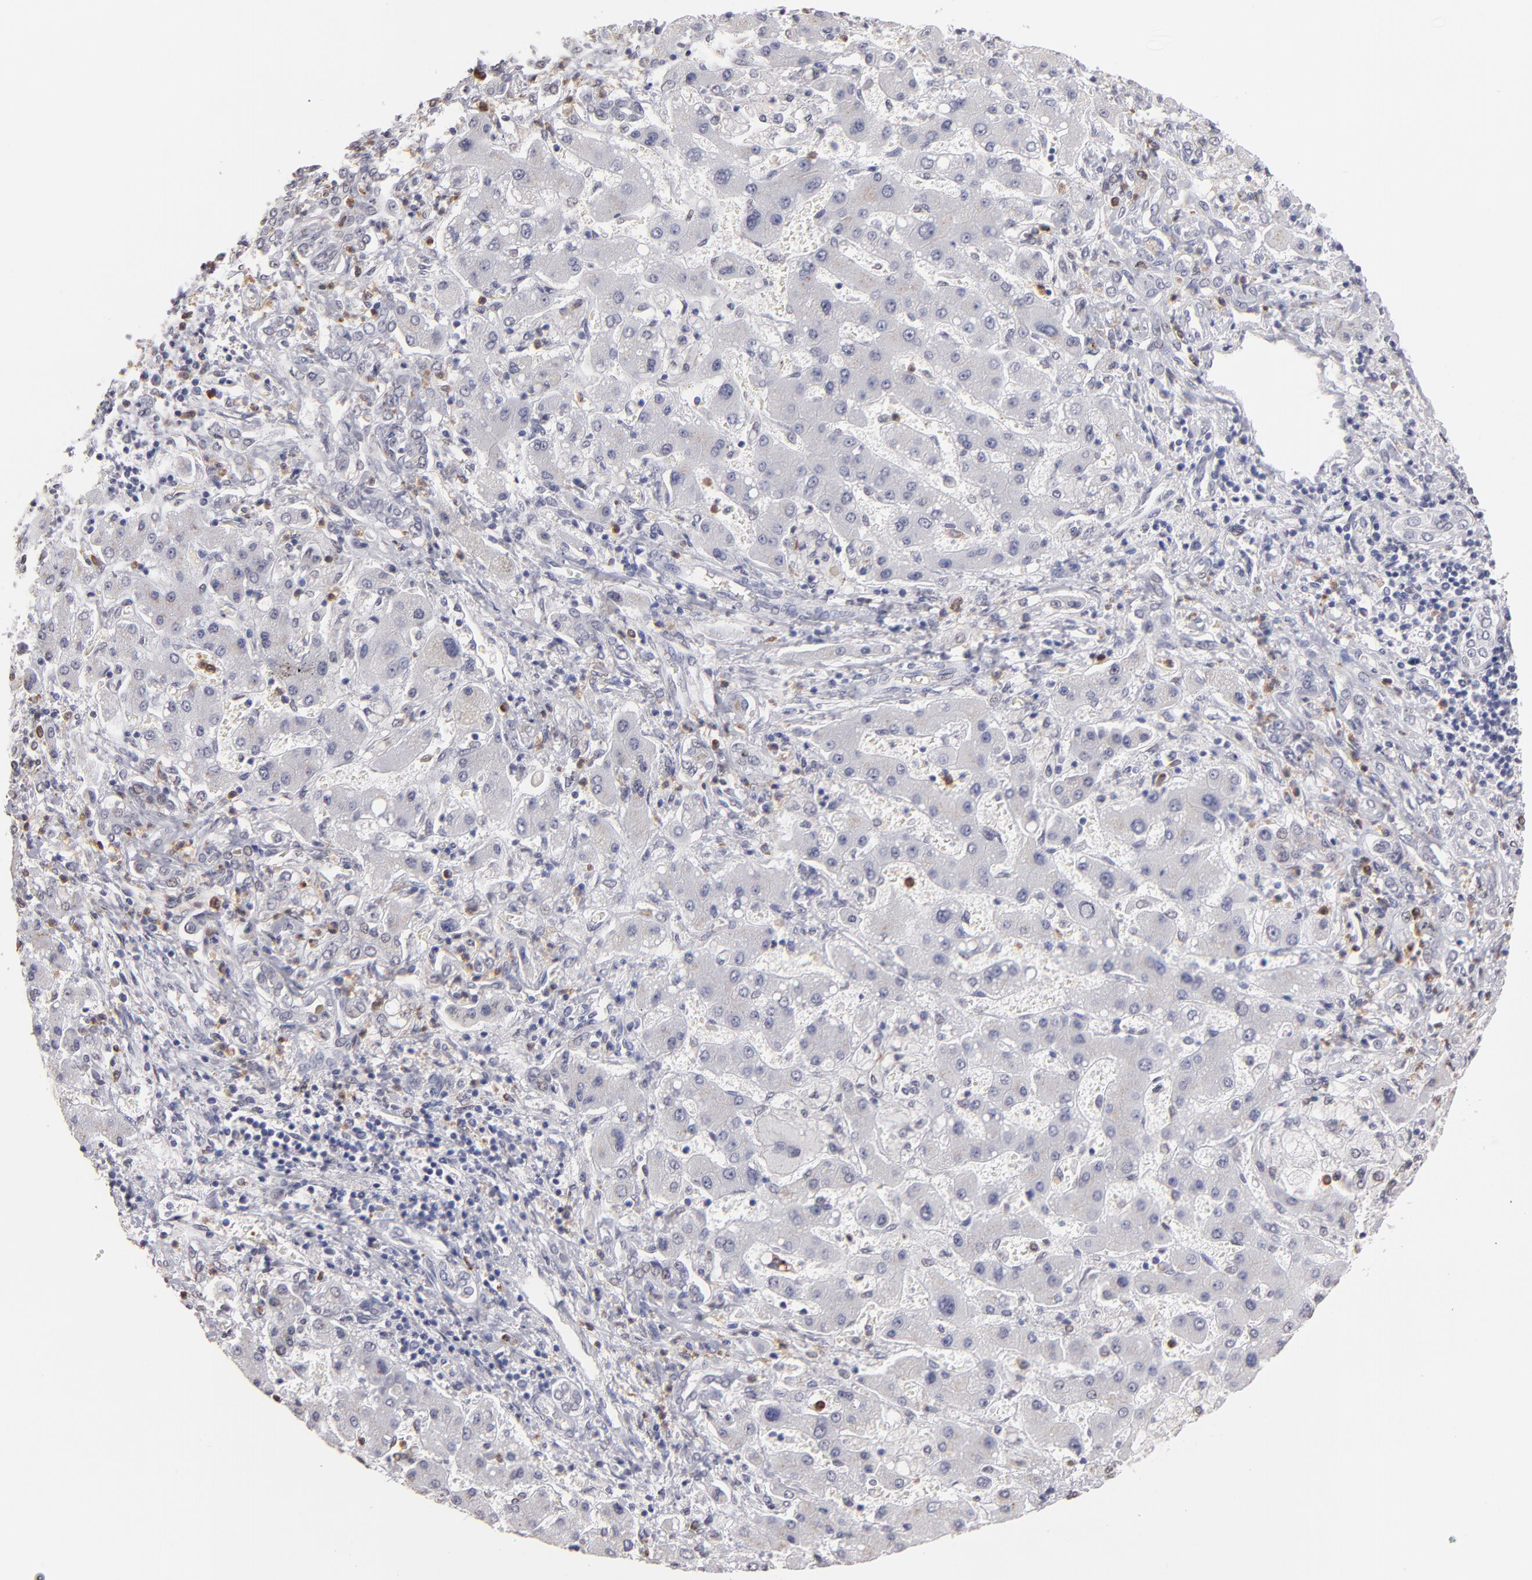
{"staining": {"intensity": "negative", "quantity": "none", "location": "none"}, "tissue": "liver cancer", "cell_type": "Tumor cells", "image_type": "cancer", "snomed": [{"axis": "morphology", "description": "Cholangiocarcinoma"}, {"axis": "topography", "description": "Liver"}], "caption": "Human cholangiocarcinoma (liver) stained for a protein using IHC reveals no positivity in tumor cells.", "gene": "MGAM", "patient": {"sex": "male", "age": 50}}